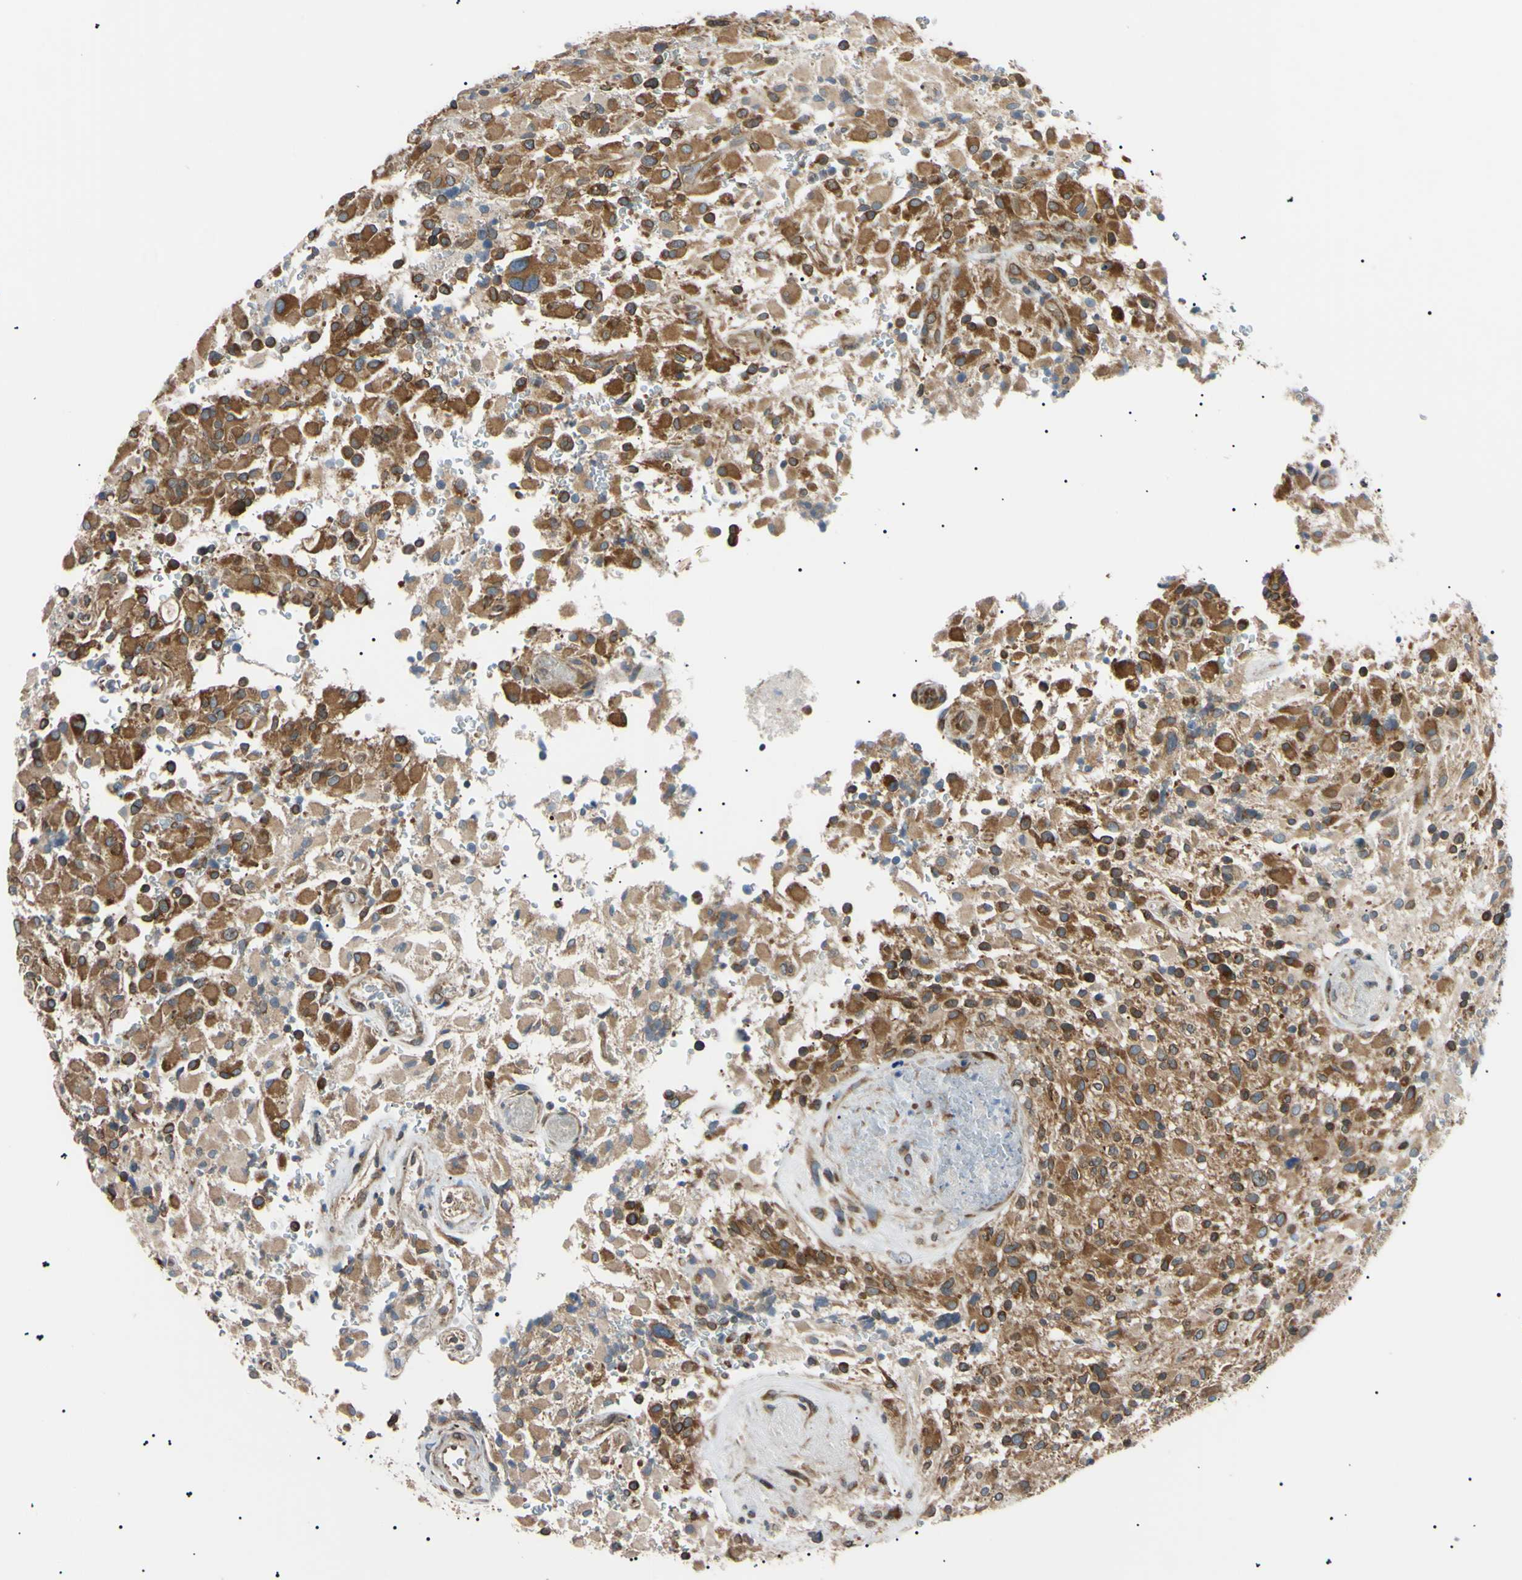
{"staining": {"intensity": "strong", "quantity": ">75%", "location": "cytoplasmic/membranous"}, "tissue": "glioma", "cell_type": "Tumor cells", "image_type": "cancer", "snomed": [{"axis": "morphology", "description": "Glioma, malignant, High grade"}, {"axis": "topography", "description": "Brain"}], "caption": "Protein staining displays strong cytoplasmic/membranous staining in approximately >75% of tumor cells in glioma.", "gene": "VAPA", "patient": {"sex": "male", "age": 71}}